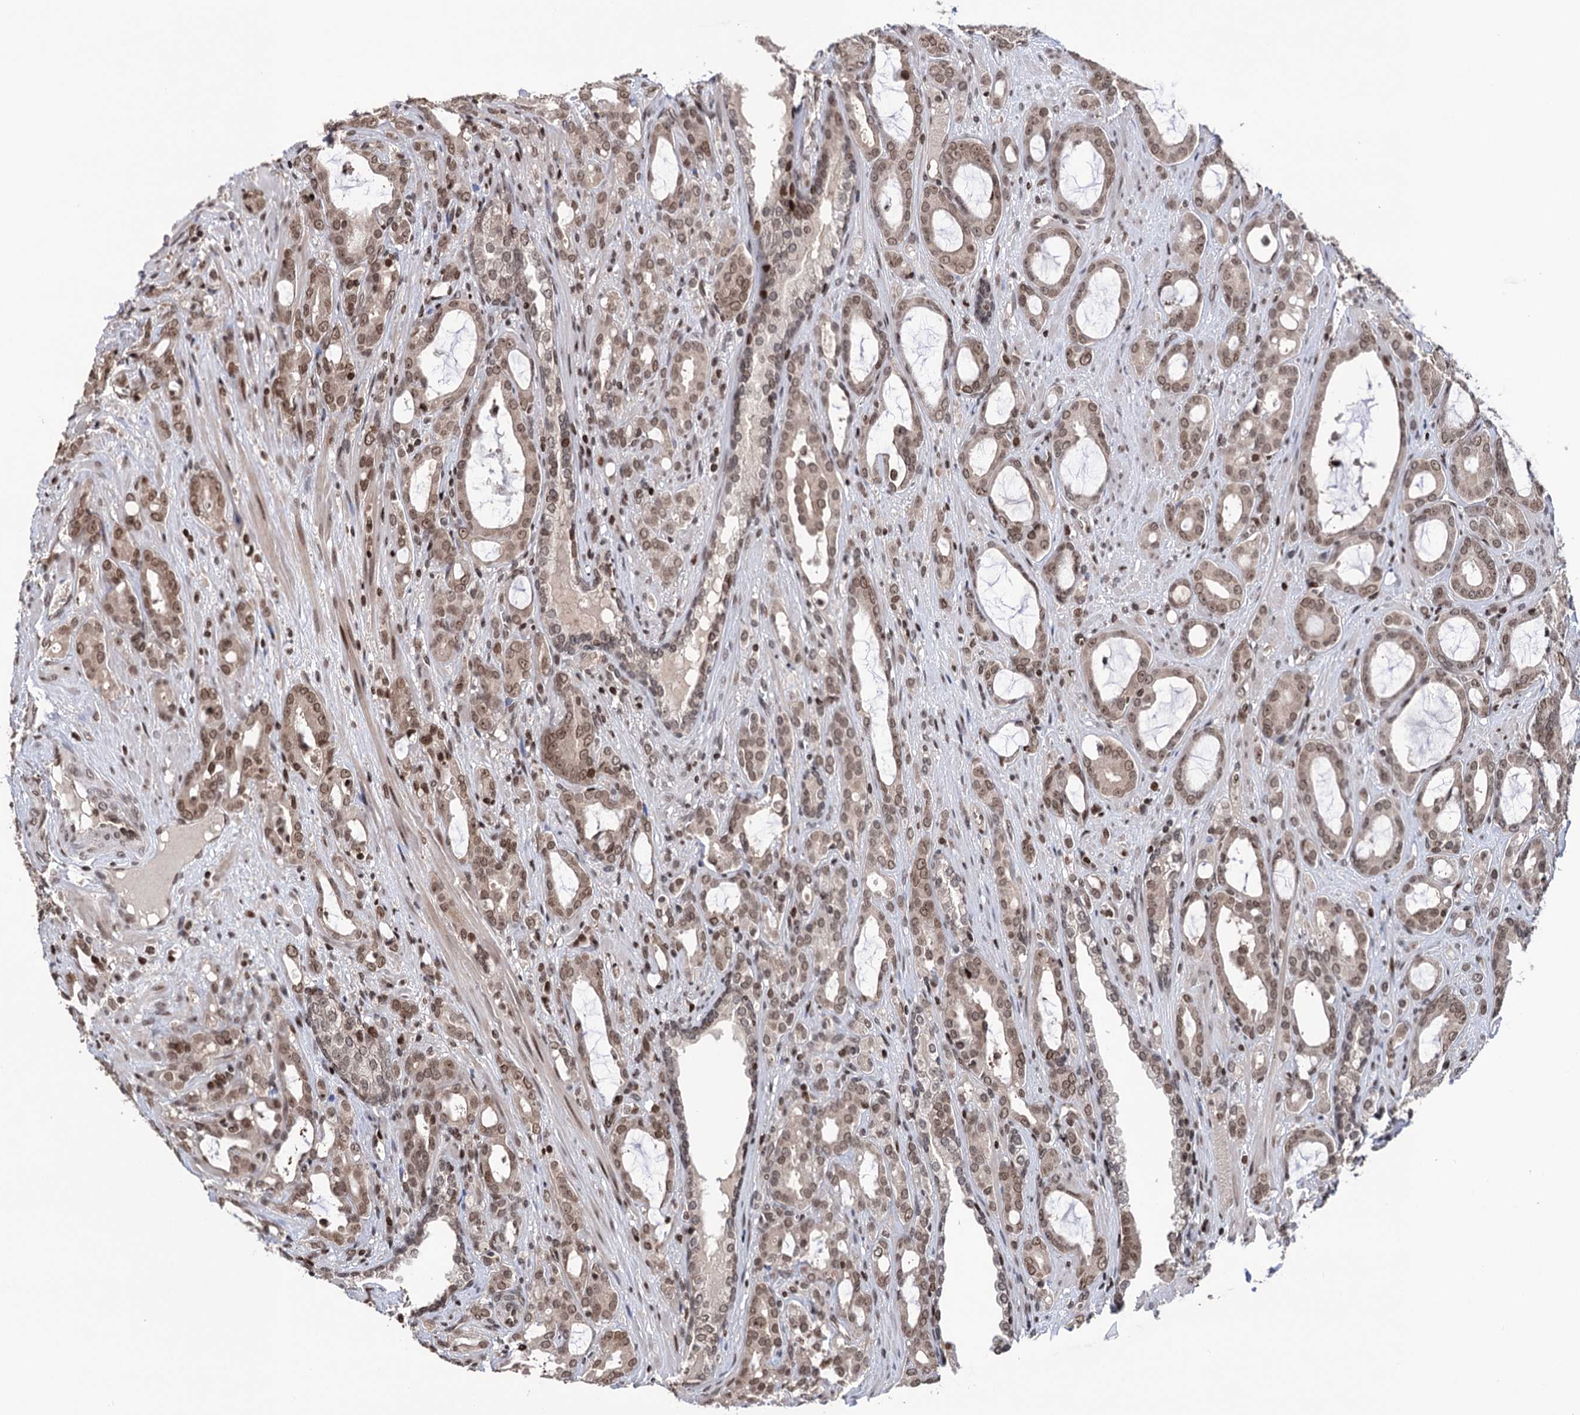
{"staining": {"intensity": "moderate", "quantity": ">75%", "location": "nuclear"}, "tissue": "prostate cancer", "cell_type": "Tumor cells", "image_type": "cancer", "snomed": [{"axis": "morphology", "description": "Adenocarcinoma, High grade"}, {"axis": "topography", "description": "Prostate"}], "caption": "A medium amount of moderate nuclear expression is appreciated in about >75% of tumor cells in prostate cancer tissue.", "gene": "CCDC77", "patient": {"sex": "male", "age": 72}}